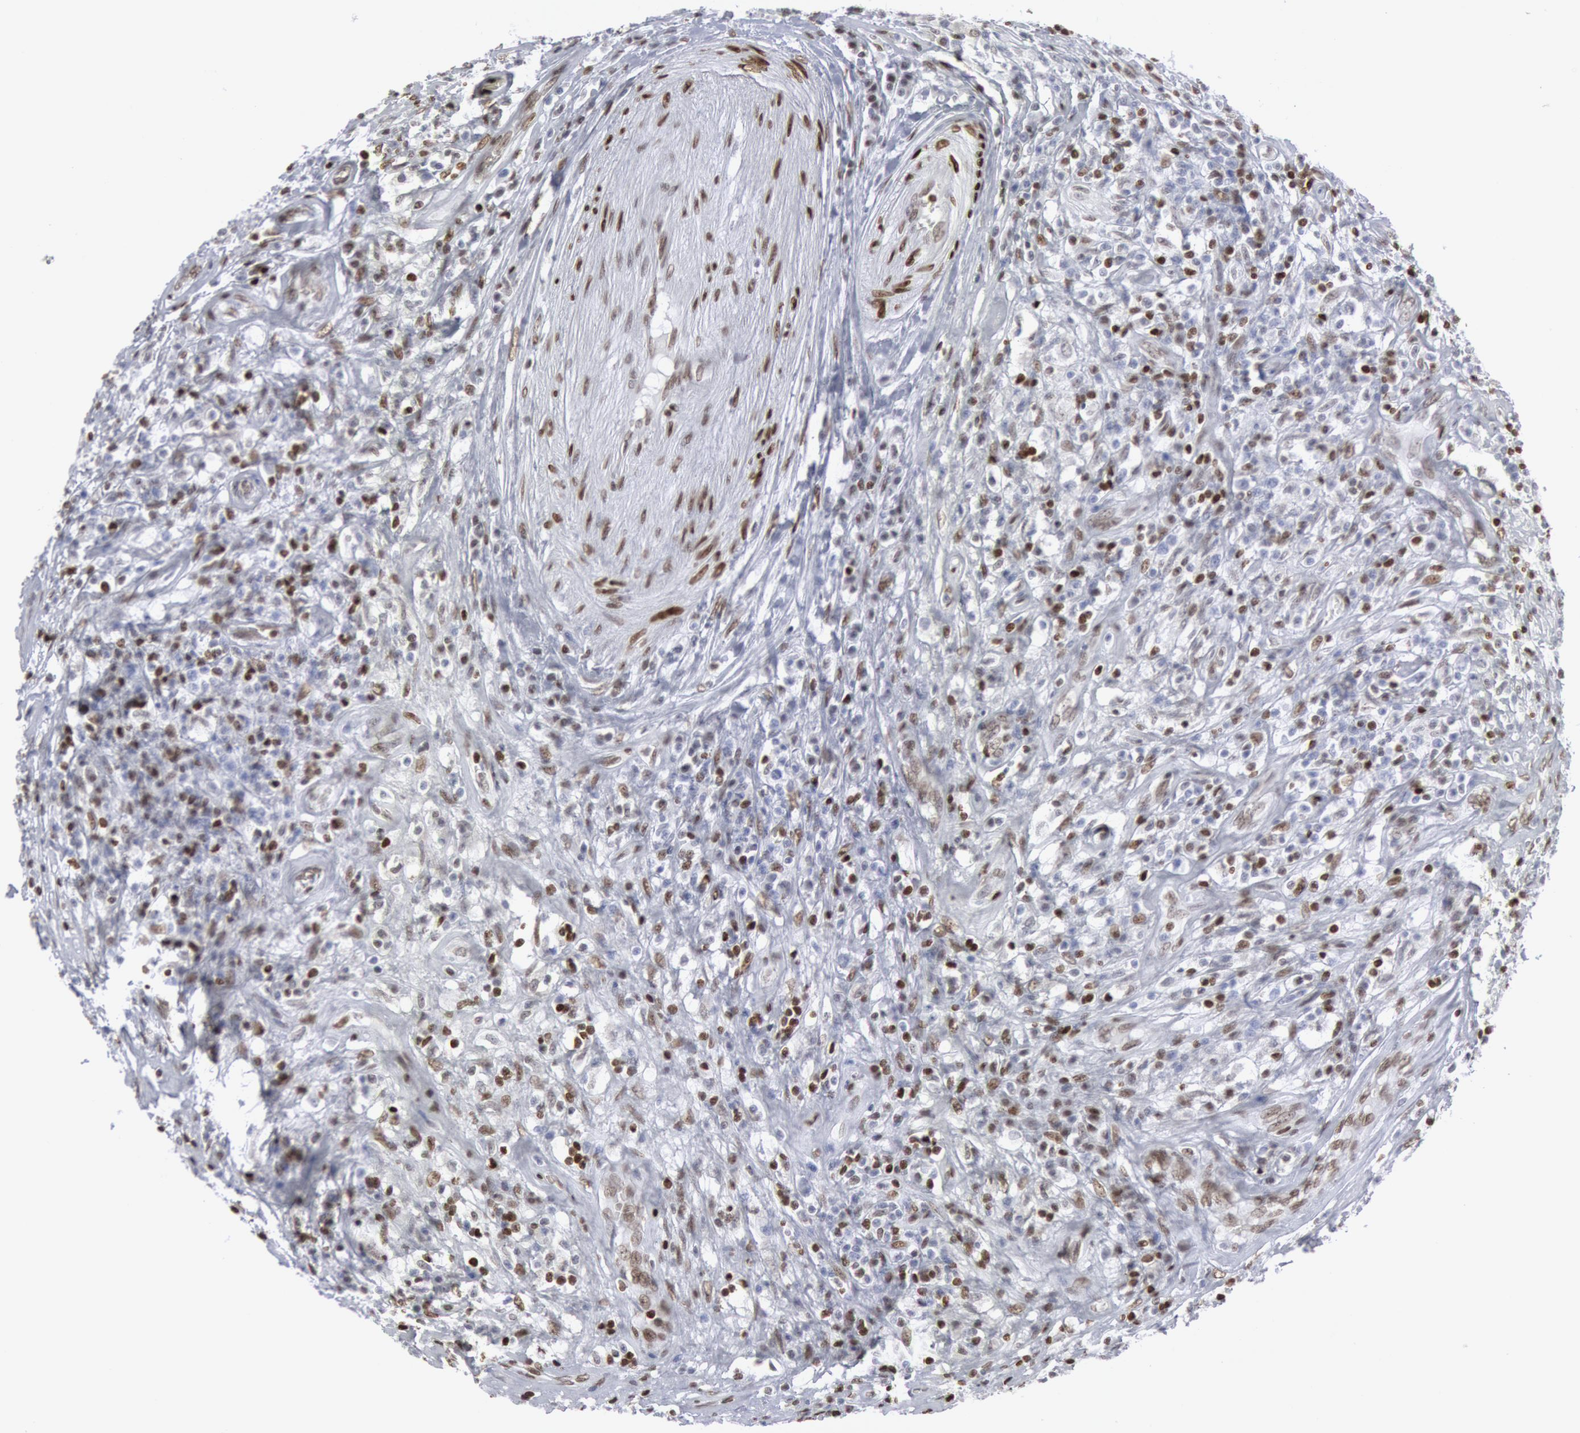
{"staining": {"intensity": "weak", "quantity": "25%-75%", "location": "nuclear"}, "tissue": "testis cancer", "cell_type": "Tumor cells", "image_type": "cancer", "snomed": [{"axis": "morphology", "description": "Seminoma, NOS"}, {"axis": "topography", "description": "Testis"}], "caption": "An immunohistochemistry (IHC) image of neoplastic tissue is shown. Protein staining in brown labels weak nuclear positivity in seminoma (testis) within tumor cells.", "gene": "MECP2", "patient": {"sex": "male", "age": 34}}